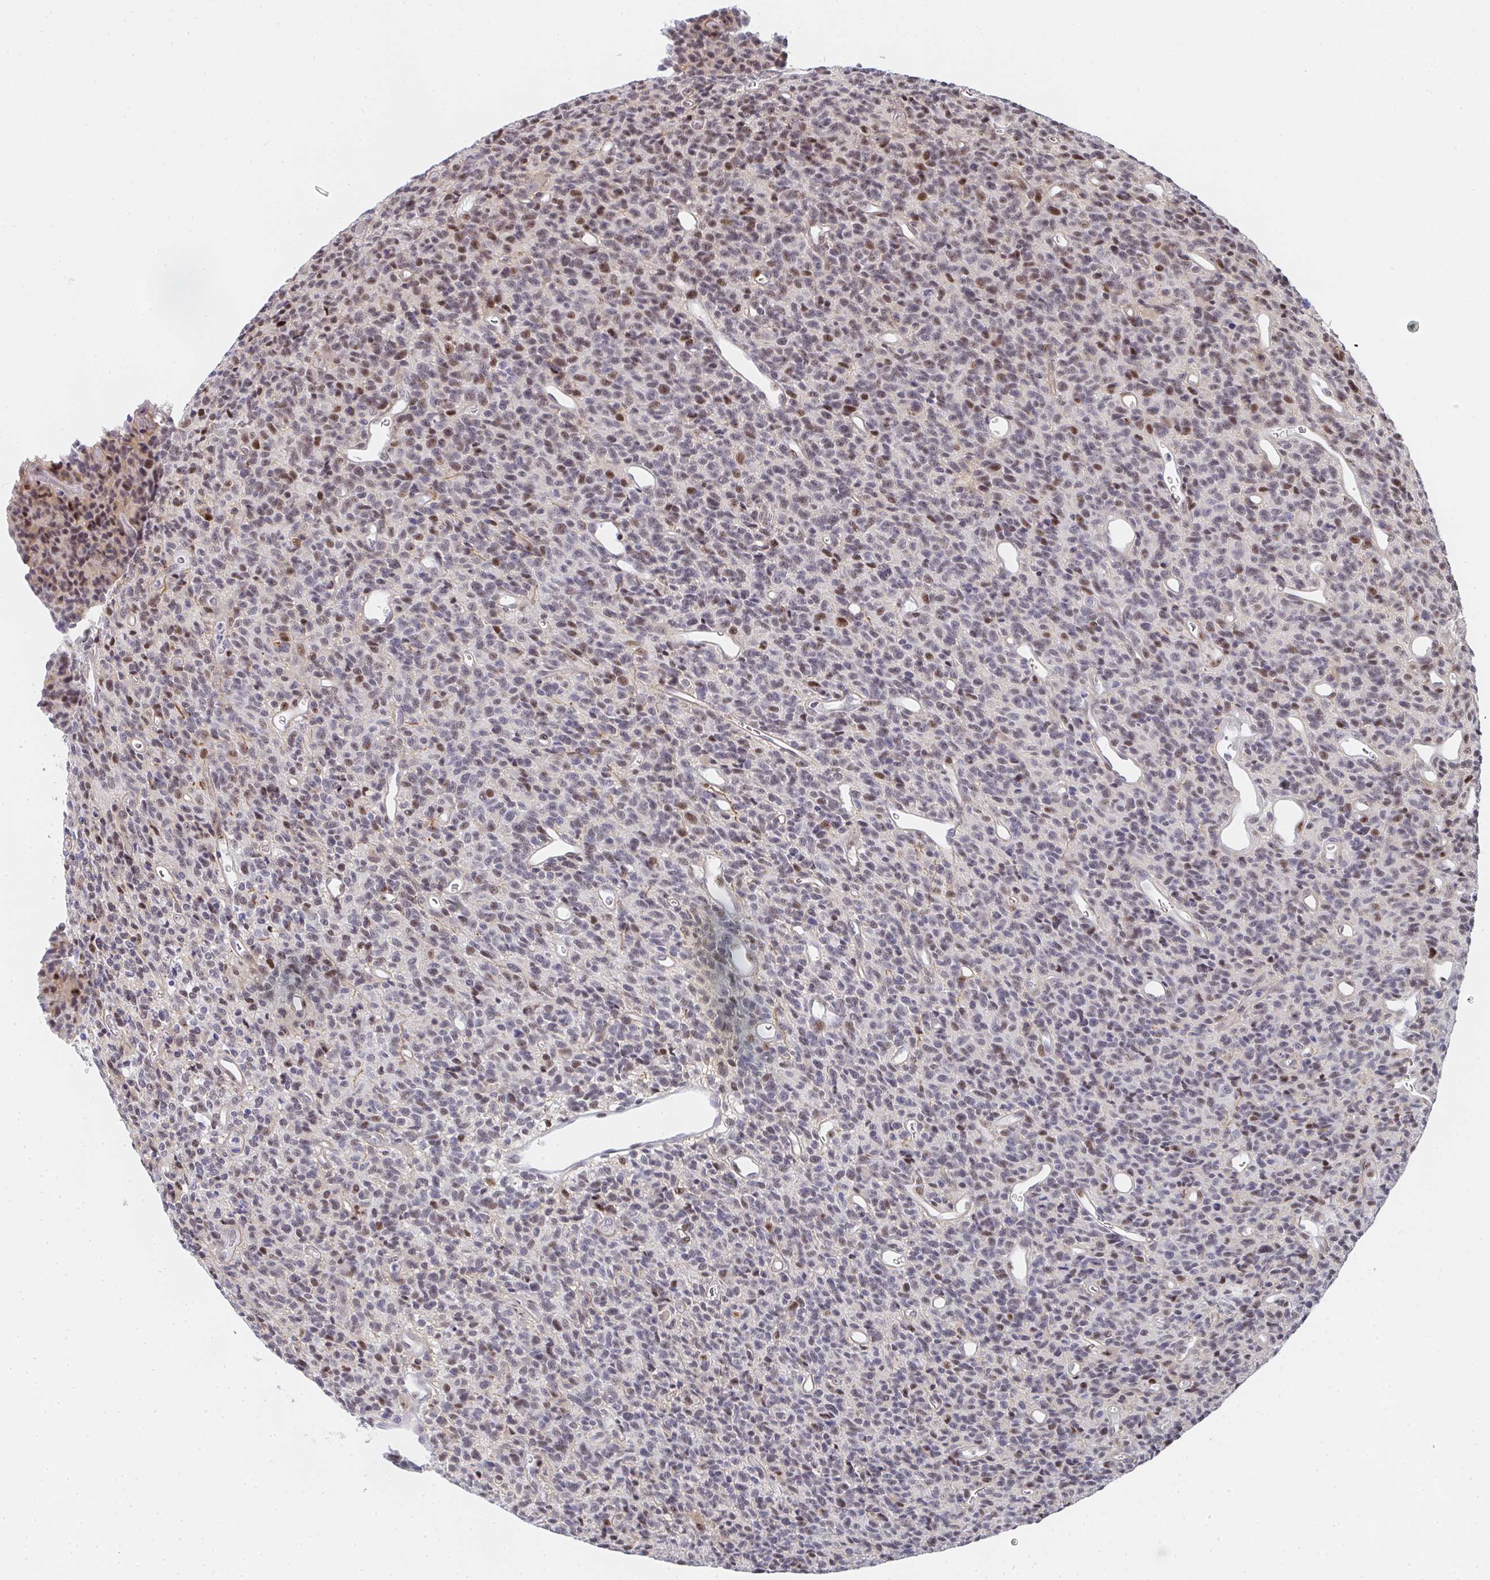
{"staining": {"intensity": "moderate", "quantity": "25%-75%", "location": "nuclear"}, "tissue": "glioma", "cell_type": "Tumor cells", "image_type": "cancer", "snomed": [{"axis": "morphology", "description": "Glioma, malignant, High grade"}, {"axis": "topography", "description": "Brain"}], "caption": "This image displays immunohistochemistry staining of glioma, with medium moderate nuclear expression in approximately 25%-75% of tumor cells.", "gene": "ZIC3", "patient": {"sex": "male", "age": 76}}